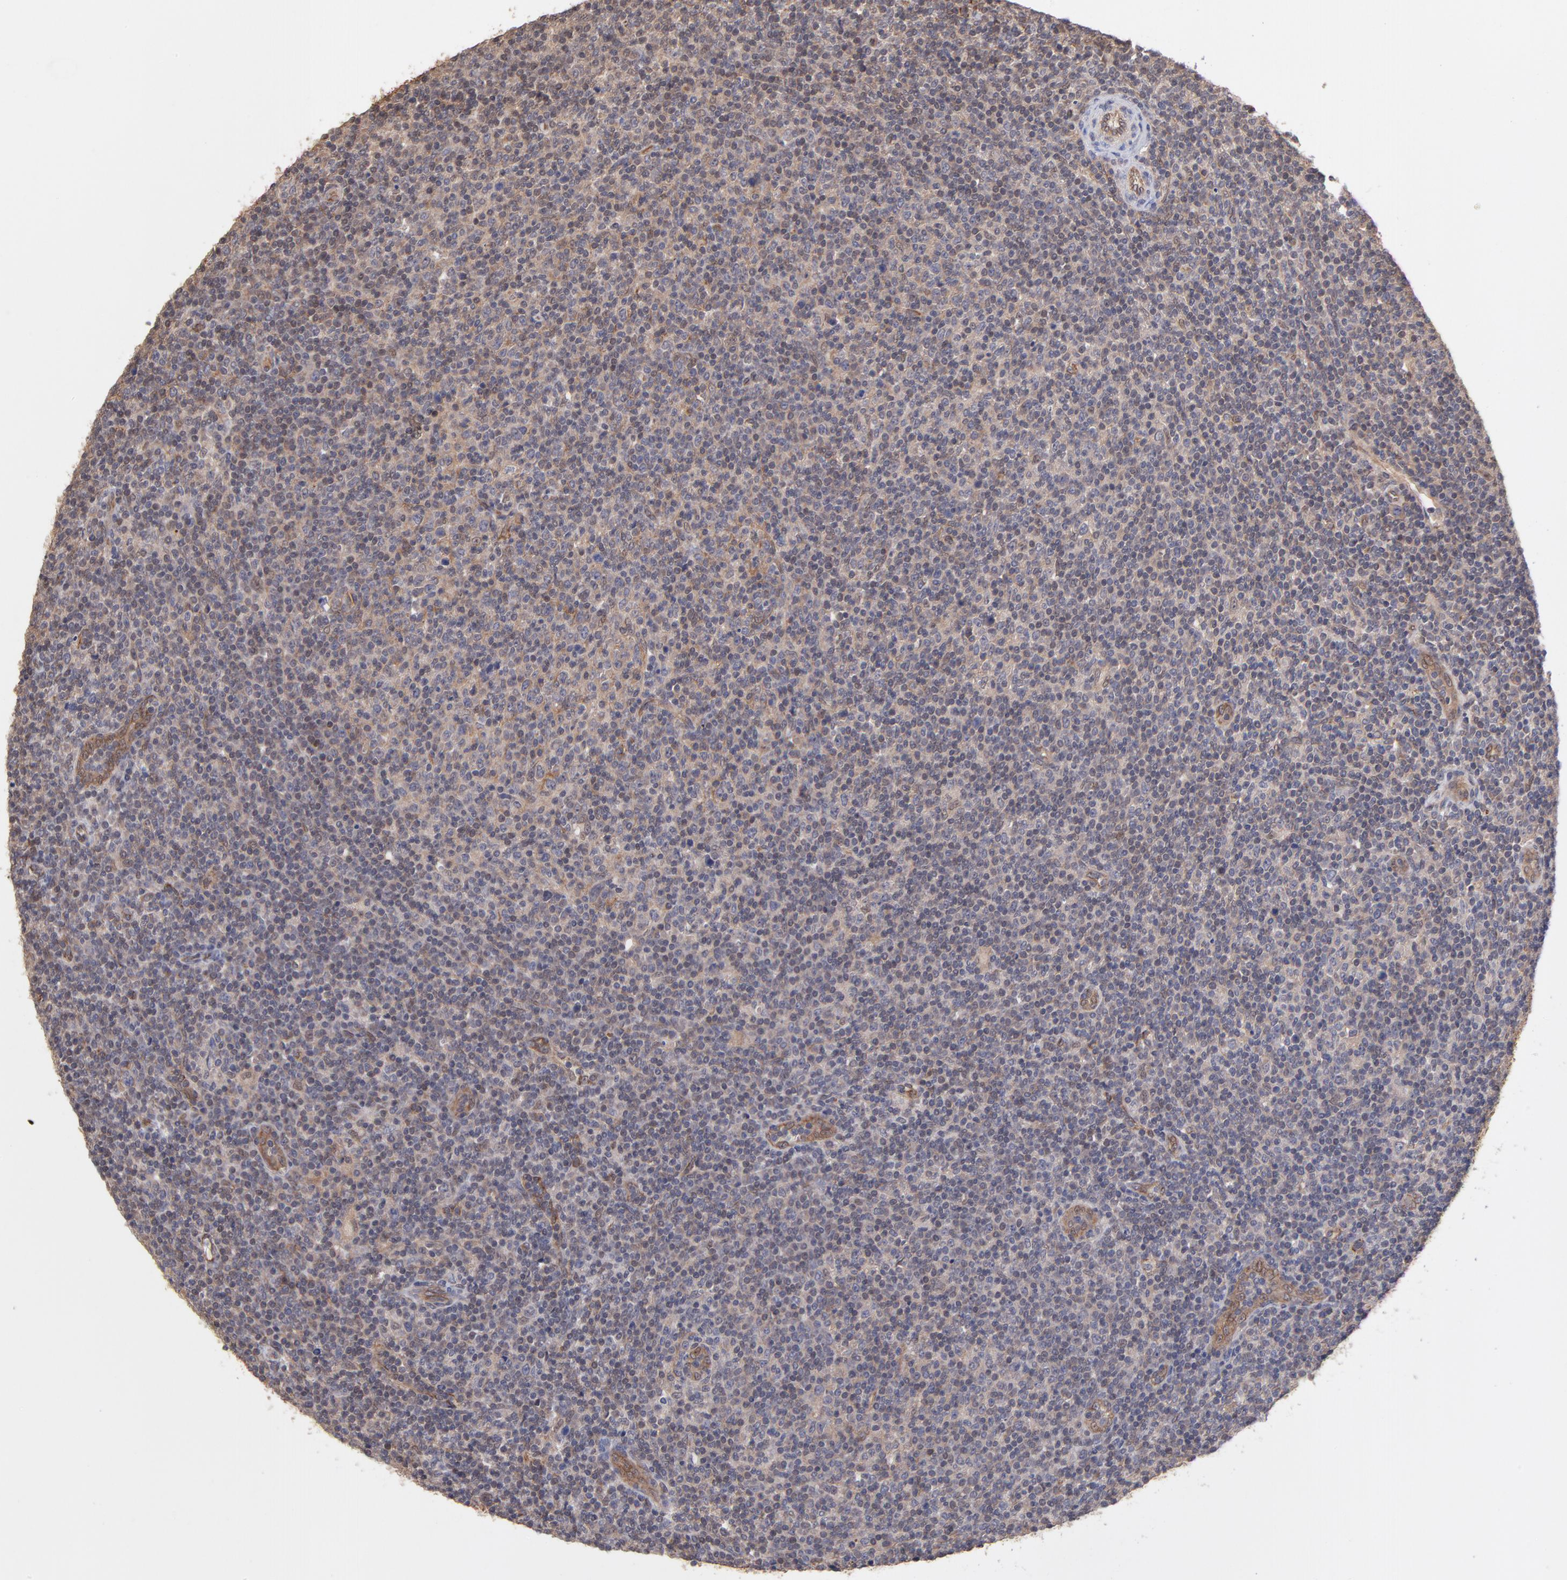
{"staining": {"intensity": "weak", "quantity": ">75%", "location": "cytoplasmic/membranous"}, "tissue": "lymphoma", "cell_type": "Tumor cells", "image_type": "cancer", "snomed": [{"axis": "morphology", "description": "Malignant lymphoma, non-Hodgkin's type, Low grade"}, {"axis": "topography", "description": "Lymph node"}], "caption": "Lymphoma was stained to show a protein in brown. There is low levels of weak cytoplasmic/membranous staining in approximately >75% of tumor cells.", "gene": "STAP2", "patient": {"sex": "male", "age": 70}}